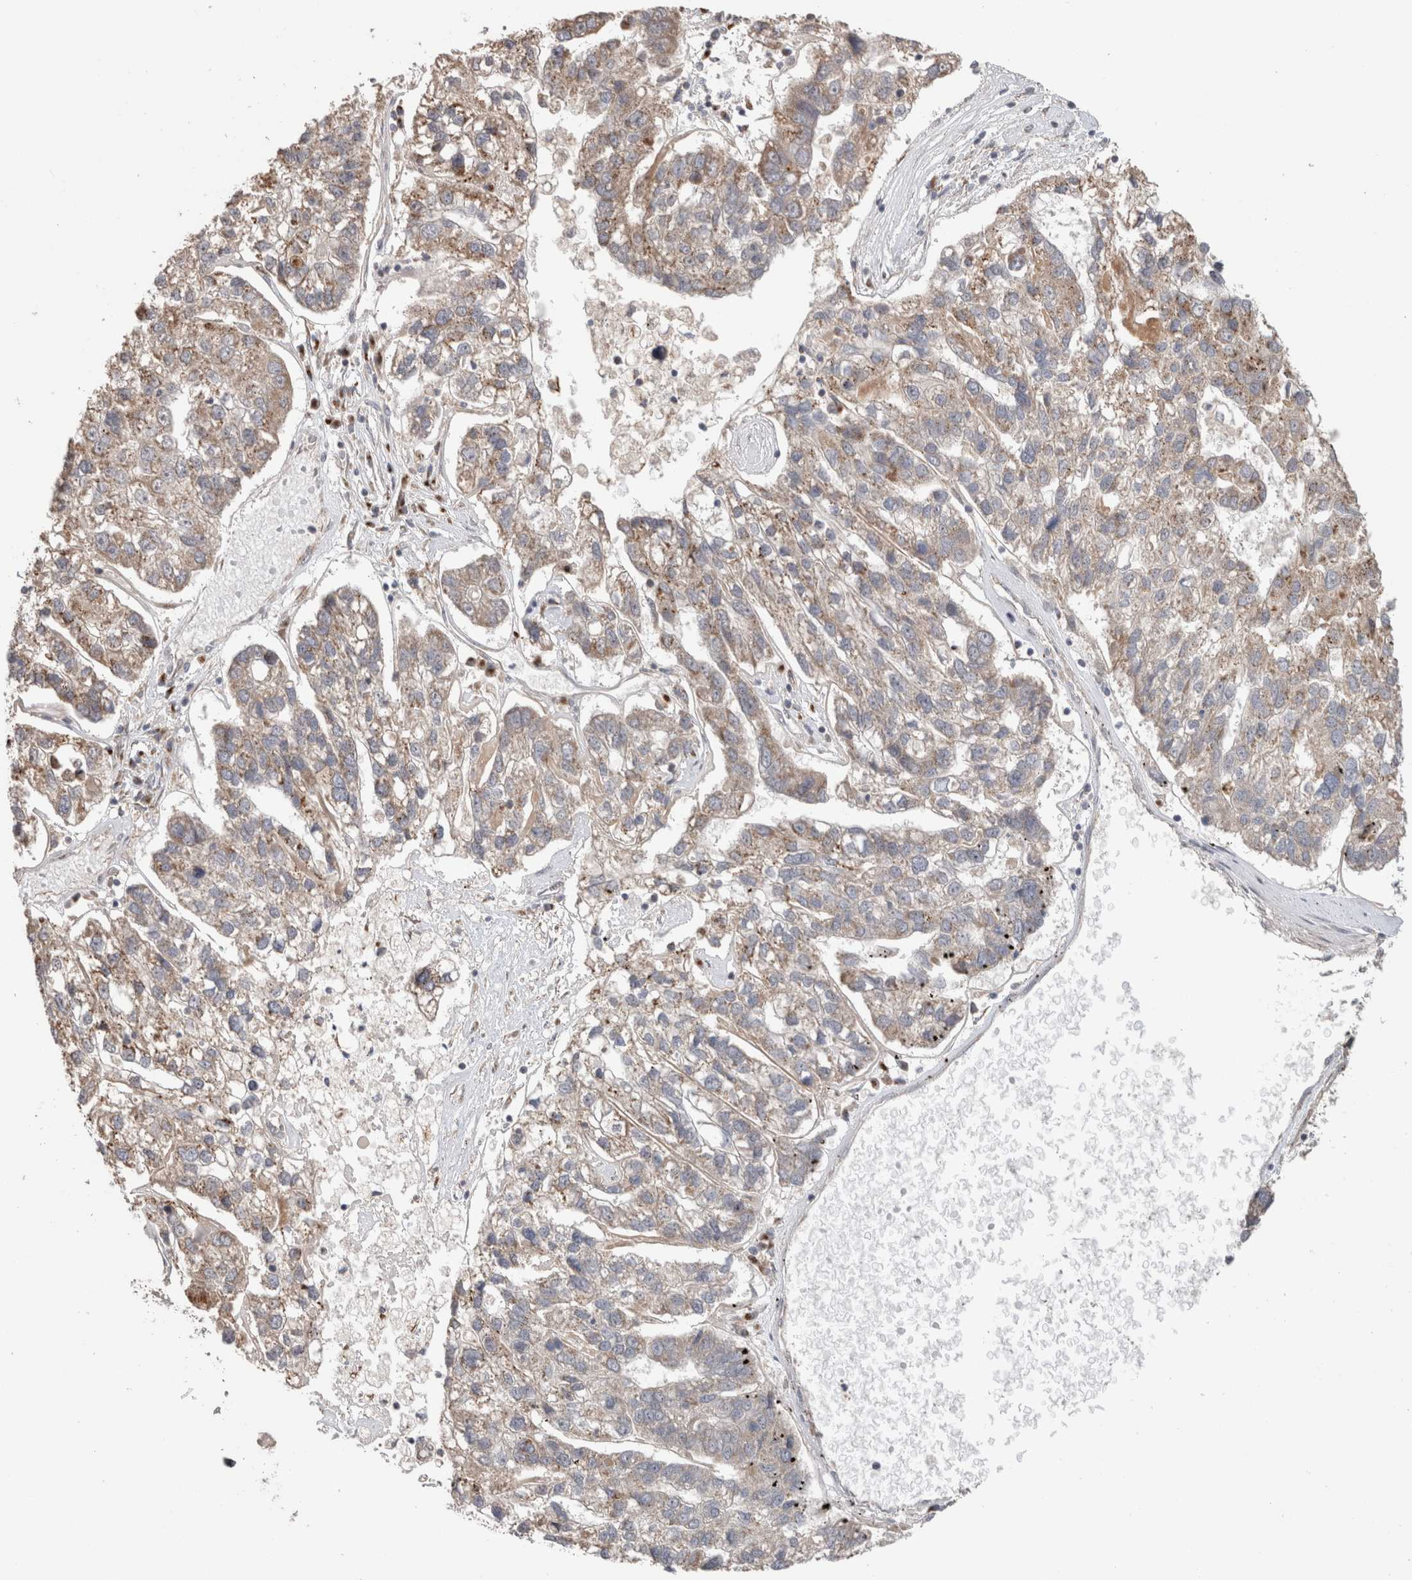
{"staining": {"intensity": "moderate", "quantity": ">75%", "location": "cytoplasmic/membranous"}, "tissue": "pancreatic cancer", "cell_type": "Tumor cells", "image_type": "cancer", "snomed": [{"axis": "morphology", "description": "Adenocarcinoma, NOS"}, {"axis": "topography", "description": "Pancreas"}], "caption": "Immunohistochemistry (IHC) histopathology image of pancreatic cancer stained for a protein (brown), which shows medium levels of moderate cytoplasmic/membranous positivity in approximately >75% of tumor cells.", "gene": "TRIM5", "patient": {"sex": "female", "age": 61}}